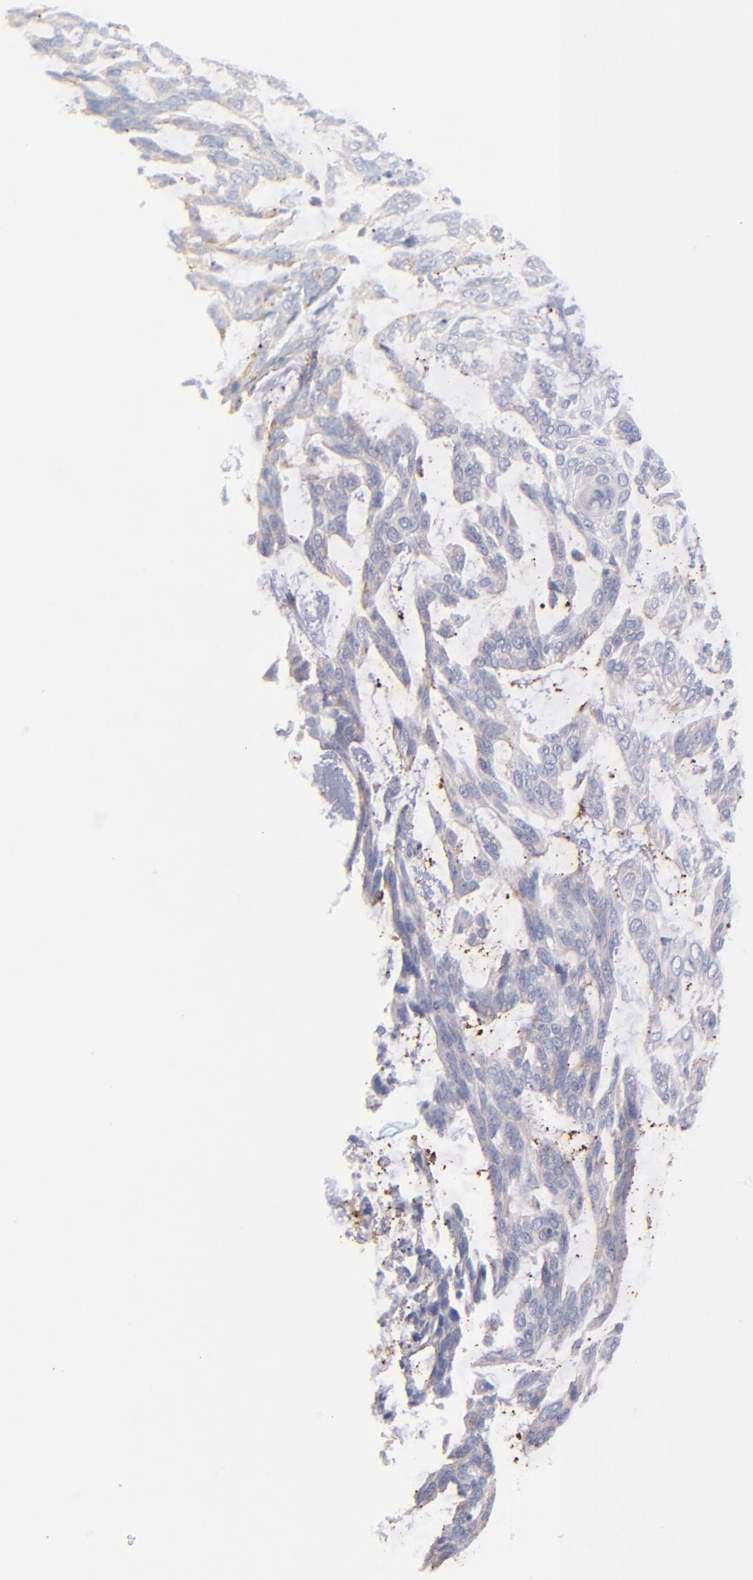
{"staining": {"intensity": "negative", "quantity": "none", "location": "none"}, "tissue": "skin cancer", "cell_type": "Tumor cells", "image_type": "cancer", "snomed": [{"axis": "morphology", "description": "Normal tissue, NOS"}, {"axis": "morphology", "description": "Basal cell carcinoma"}, {"axis": "topography", "description": "Skin"}], "caption": "An IHC photomicrograph of skin cancer (basal cell carcinoma) is shown. There is no staining in tumor cells of skin cancer (basal cell carcinoma).", "gene": "MFGE8", "patient": {"sex": "female", "age": 71}}